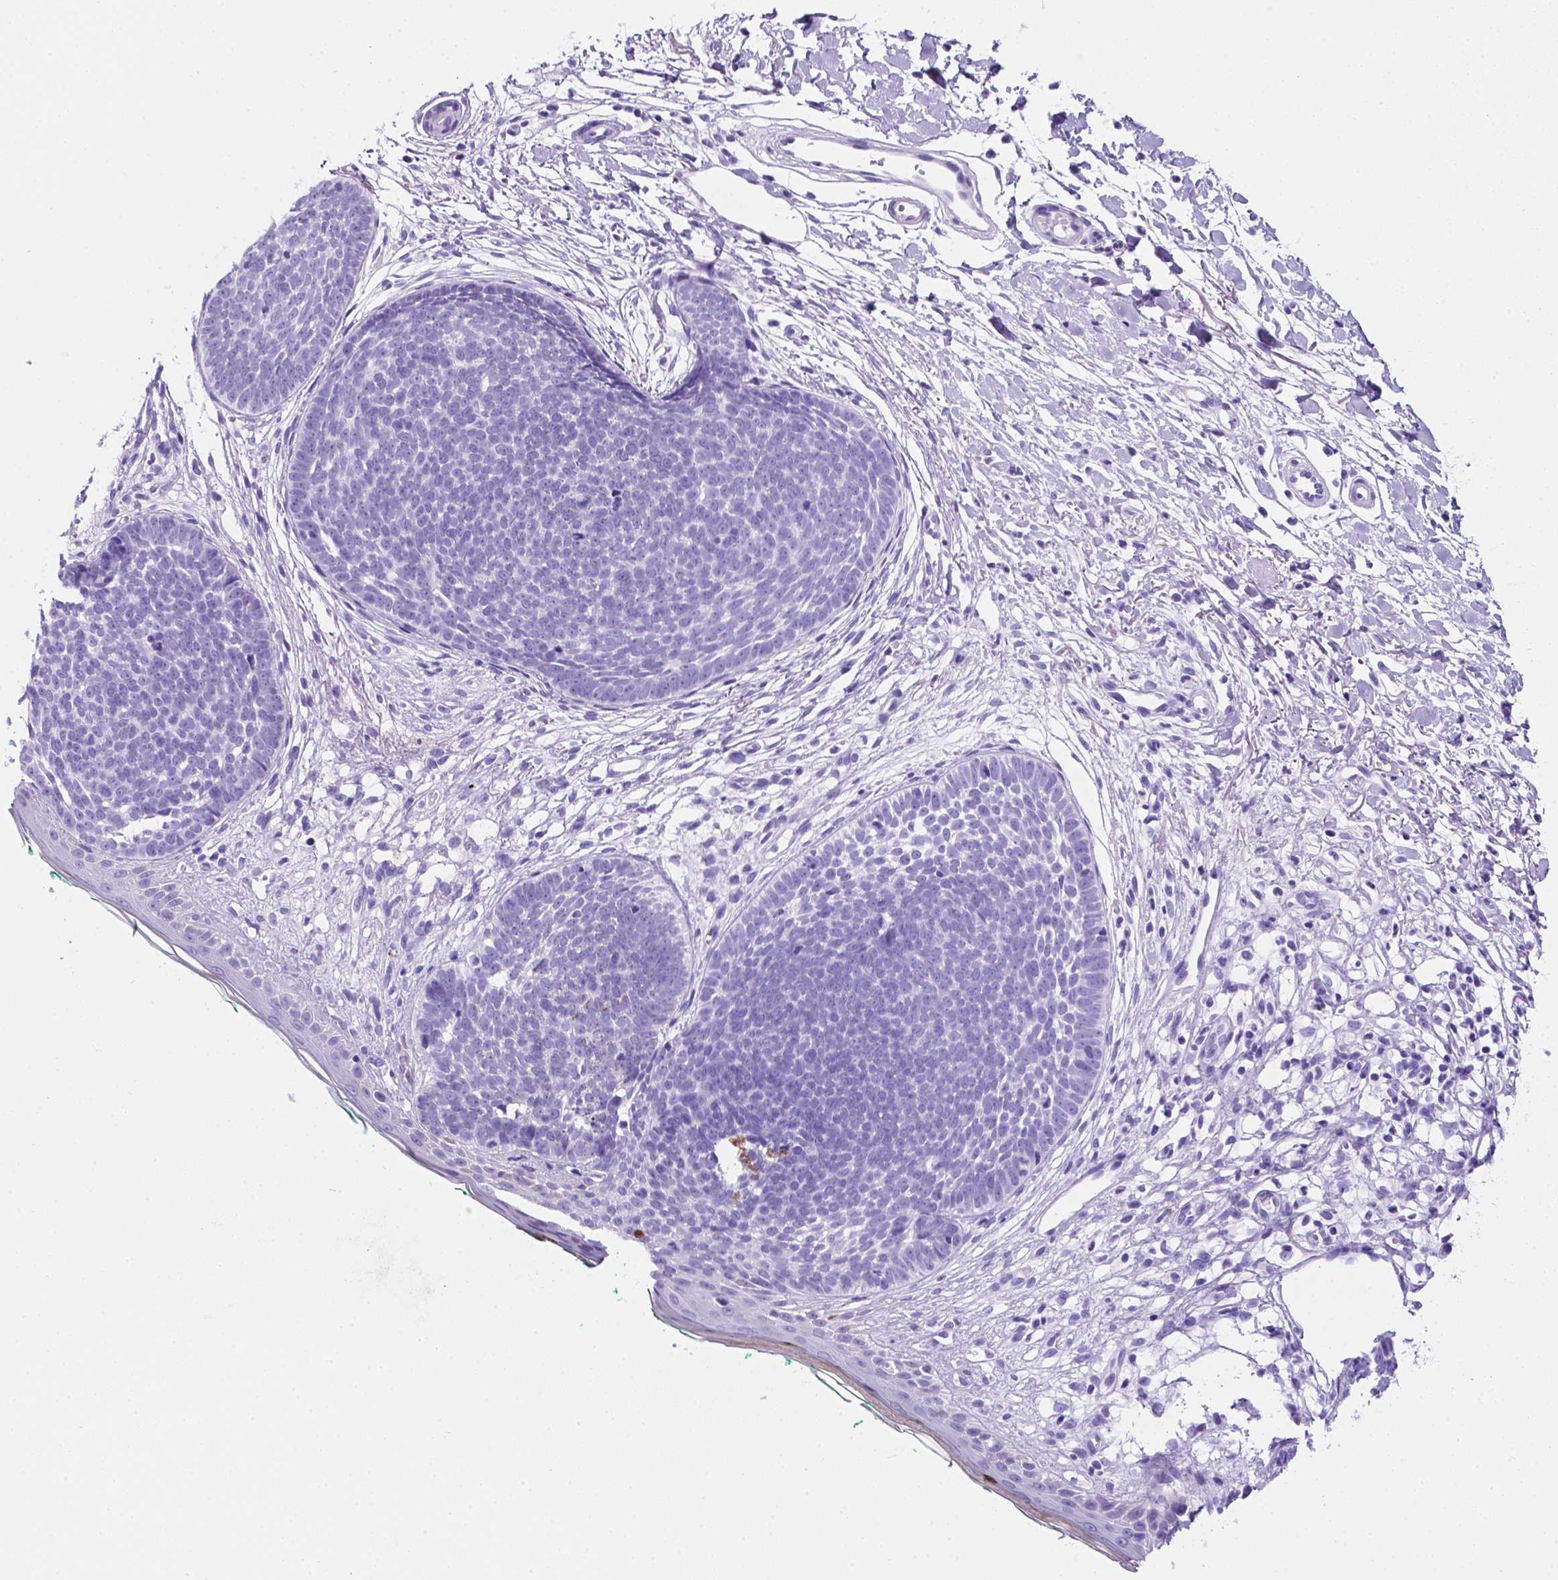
{"staining": {"intensity": "negative", "quantity": "none", "location": "none"}, "tissue": "skin cancer", "cell_type": "Tumor cells", "image_type": "cancer", "snomed": [{"axis": "morphology", "description": "Basal cell carcinoma"}, {"axis": "topography", "description": "Skin"}, {"axis": "topography", "description": "Skin of neck"}, {"axis": "topography", "description": "Skin of shoulder"}, {"axis": "topography", "description": "Skin of back"}], "caption": "IHC of human skin cancer exhibits no staining in tumor cells.", "gene": "C17orf107", "patient": {"sex": "male", "age": 80}}